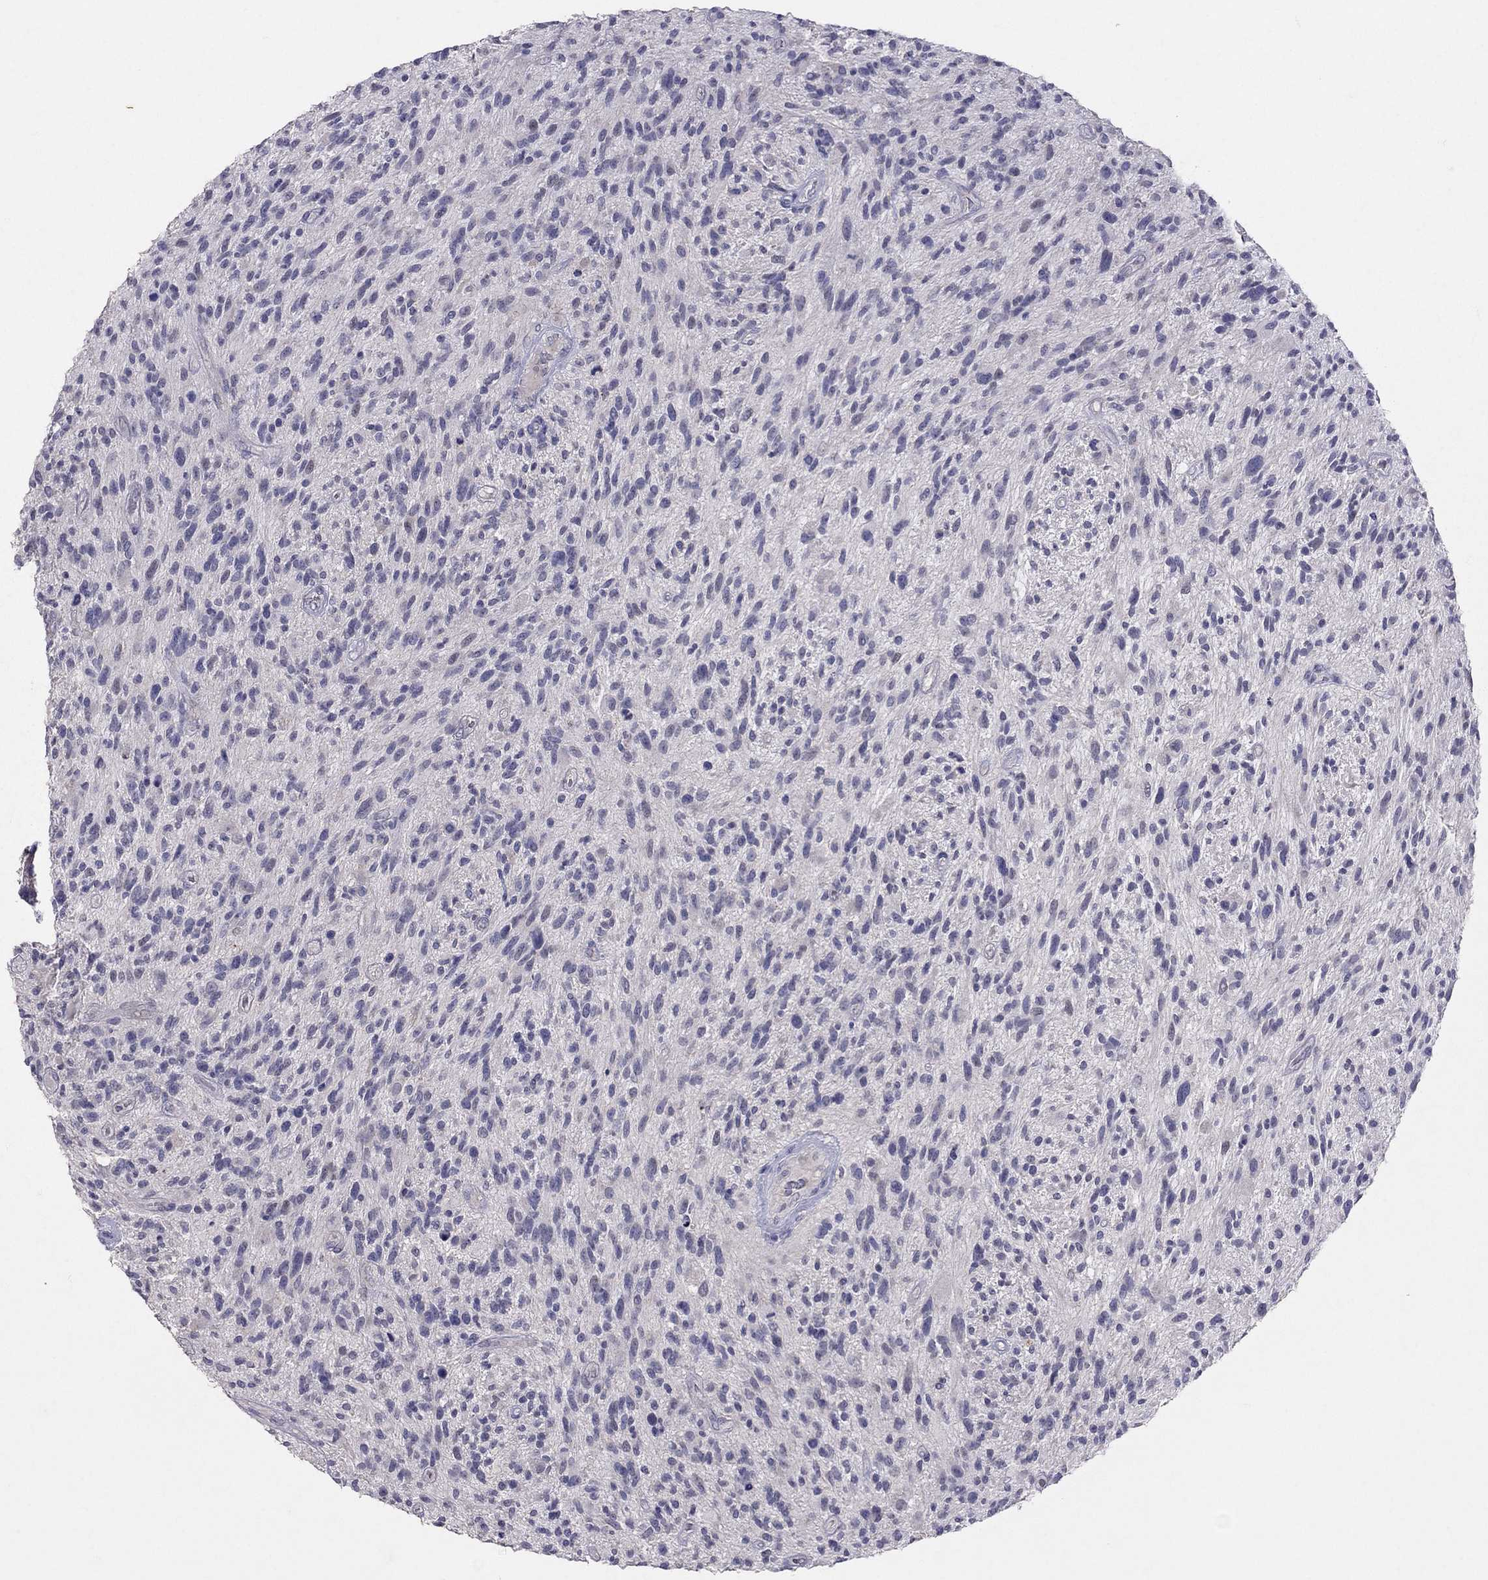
{"staining": {"intensity": "negative", "quantity": "none", "location": "none"}, "tissue": "glioma", "cell_type": "Tumor cells", "image_type": "cancer", "snomed": [{"axis": "morphology", "description": "Glioma, malignant, High grade"}, {"axis": "topography", "description": "Brain"}], "caption": "Tumor cells are negative for brown protein staining in glioma.", "gene": "FST", "patient": {"sex": "male", "age": 47}}